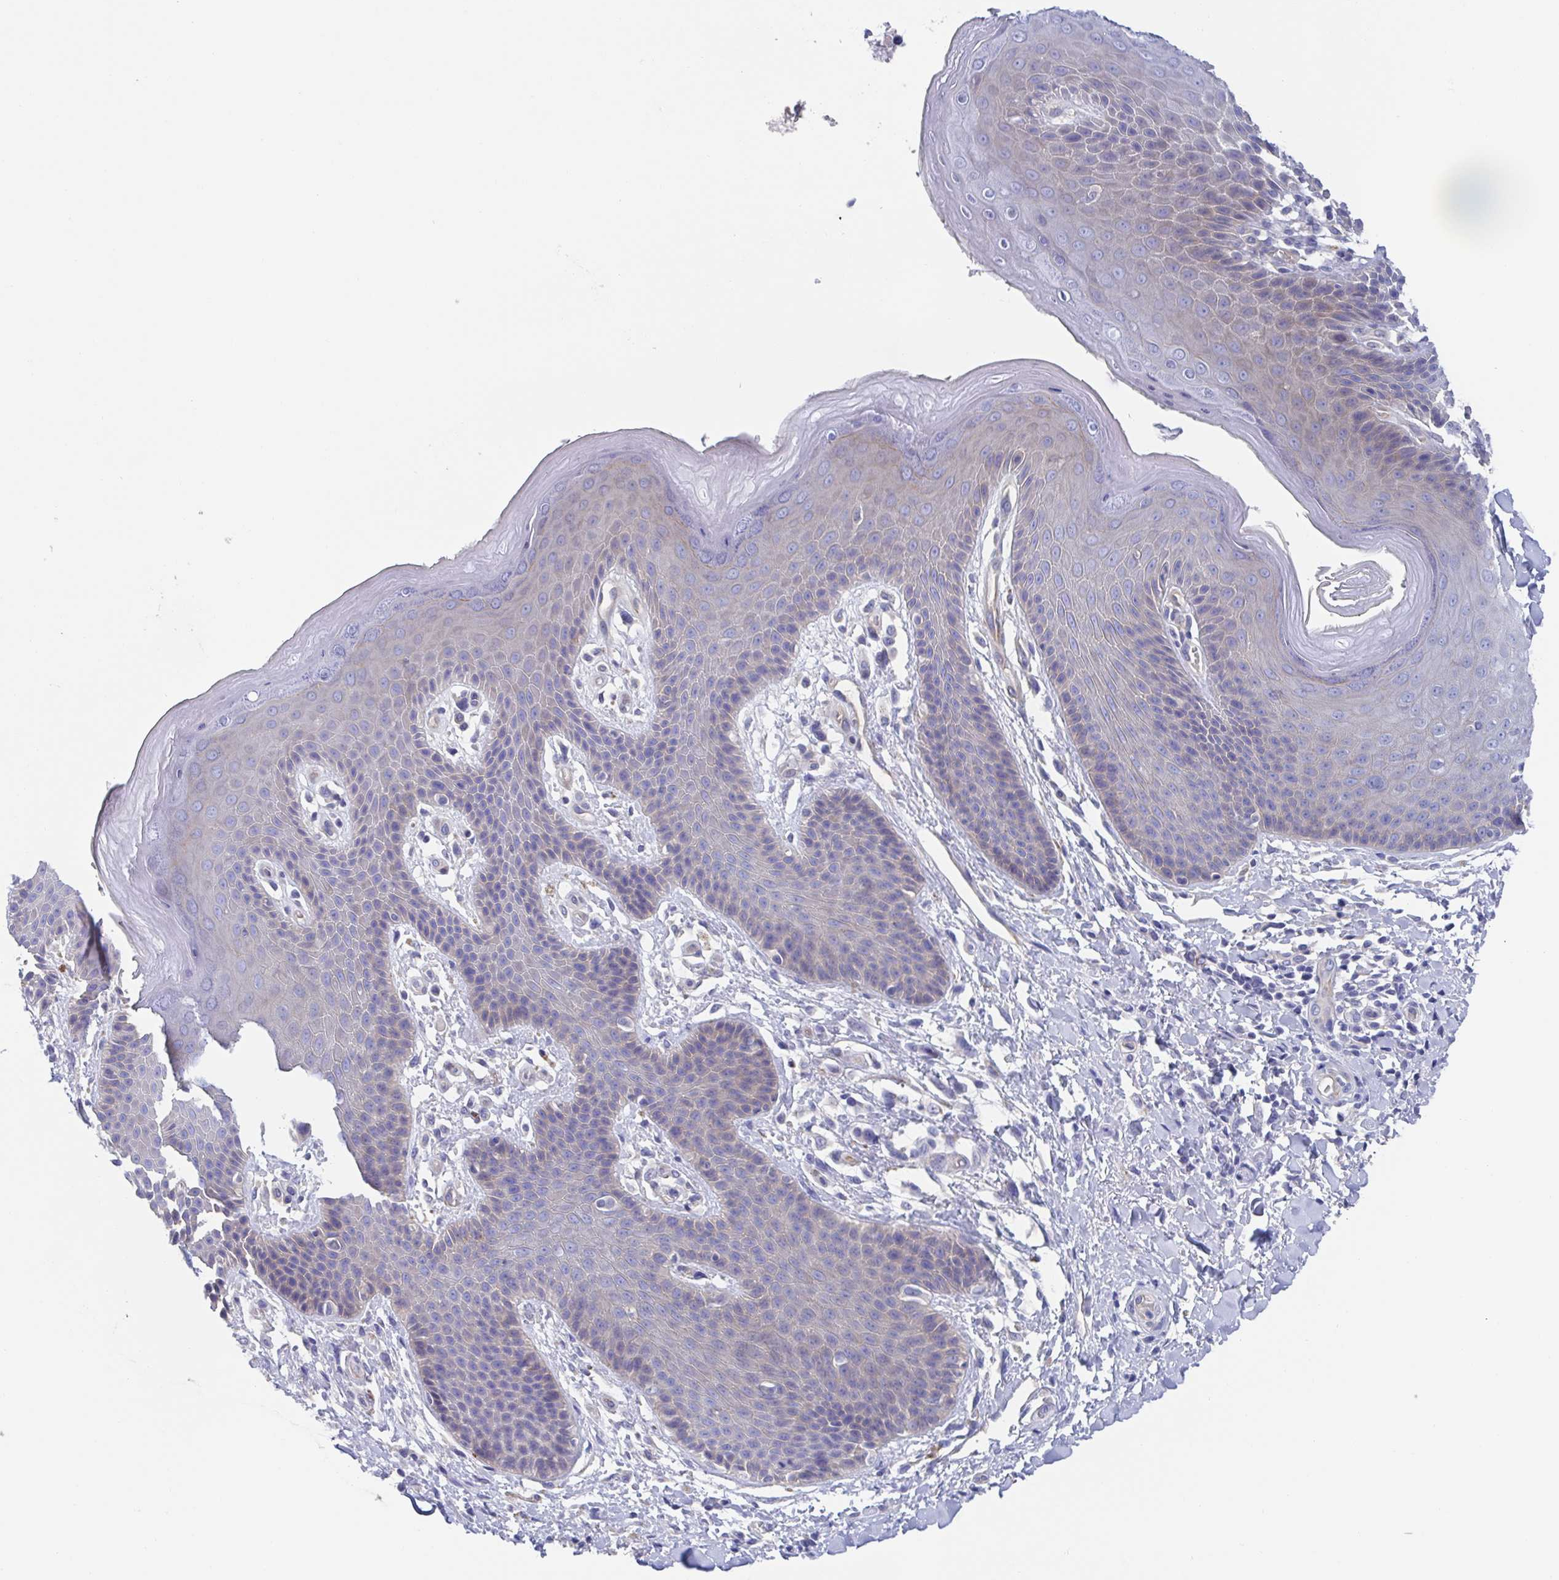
{"staining": {"intensity": "negative", "quantity": "none", "location": "none"}, "tissue": "skin", "cell_type": "Epidermal cells", "image_type": "normal", "snomed": [{"axis": "morphology", "description": "Normal tissue, NOS"}, {"axis": "topography", "description": "Anal"}, {"axis": "topography", "description": "Peripheral nerve tissue"}], "caption": "An IHC histopathology image of normal skin is shown. There is no staining in epidermal cells of skin.", "gene": "CDH2", "patient": {"sex": "male", "age": 51}}